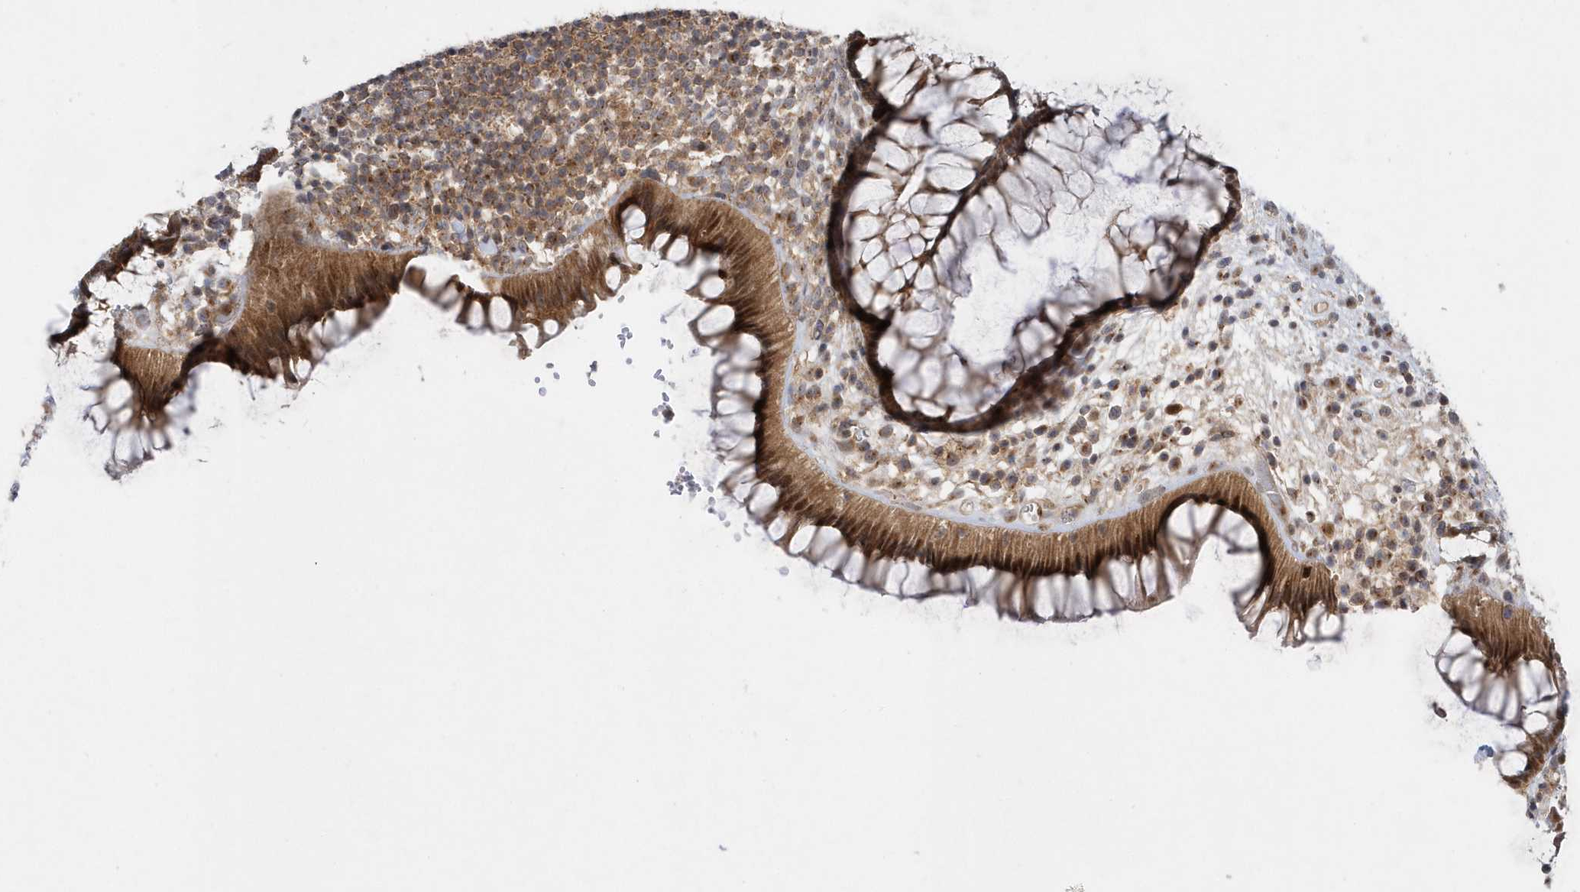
{"staining": {"intensity": "moderate", "quantity": ">75%", "location": "cytoplasmic/membranous,nuclear"}, "tissue": "rectum", "cell_type": "Glandular cells", "image_type": "normal", "snomed": [{"axis": "morphology", "description": "Normal tissue, NOS"}, {"axis": "topography", "description": "Rectum"}], "caption": "DAB immunohistochemical staining of normal human rectum reveals moderate cytoplasmic/membranous,nuclear protein positivity in about >75% of glandular cells. The protein is shown in brown color, while the nuclei are stained blue.", "gene": "MXI1", "patient": {"sex": "male", "age": 51}}